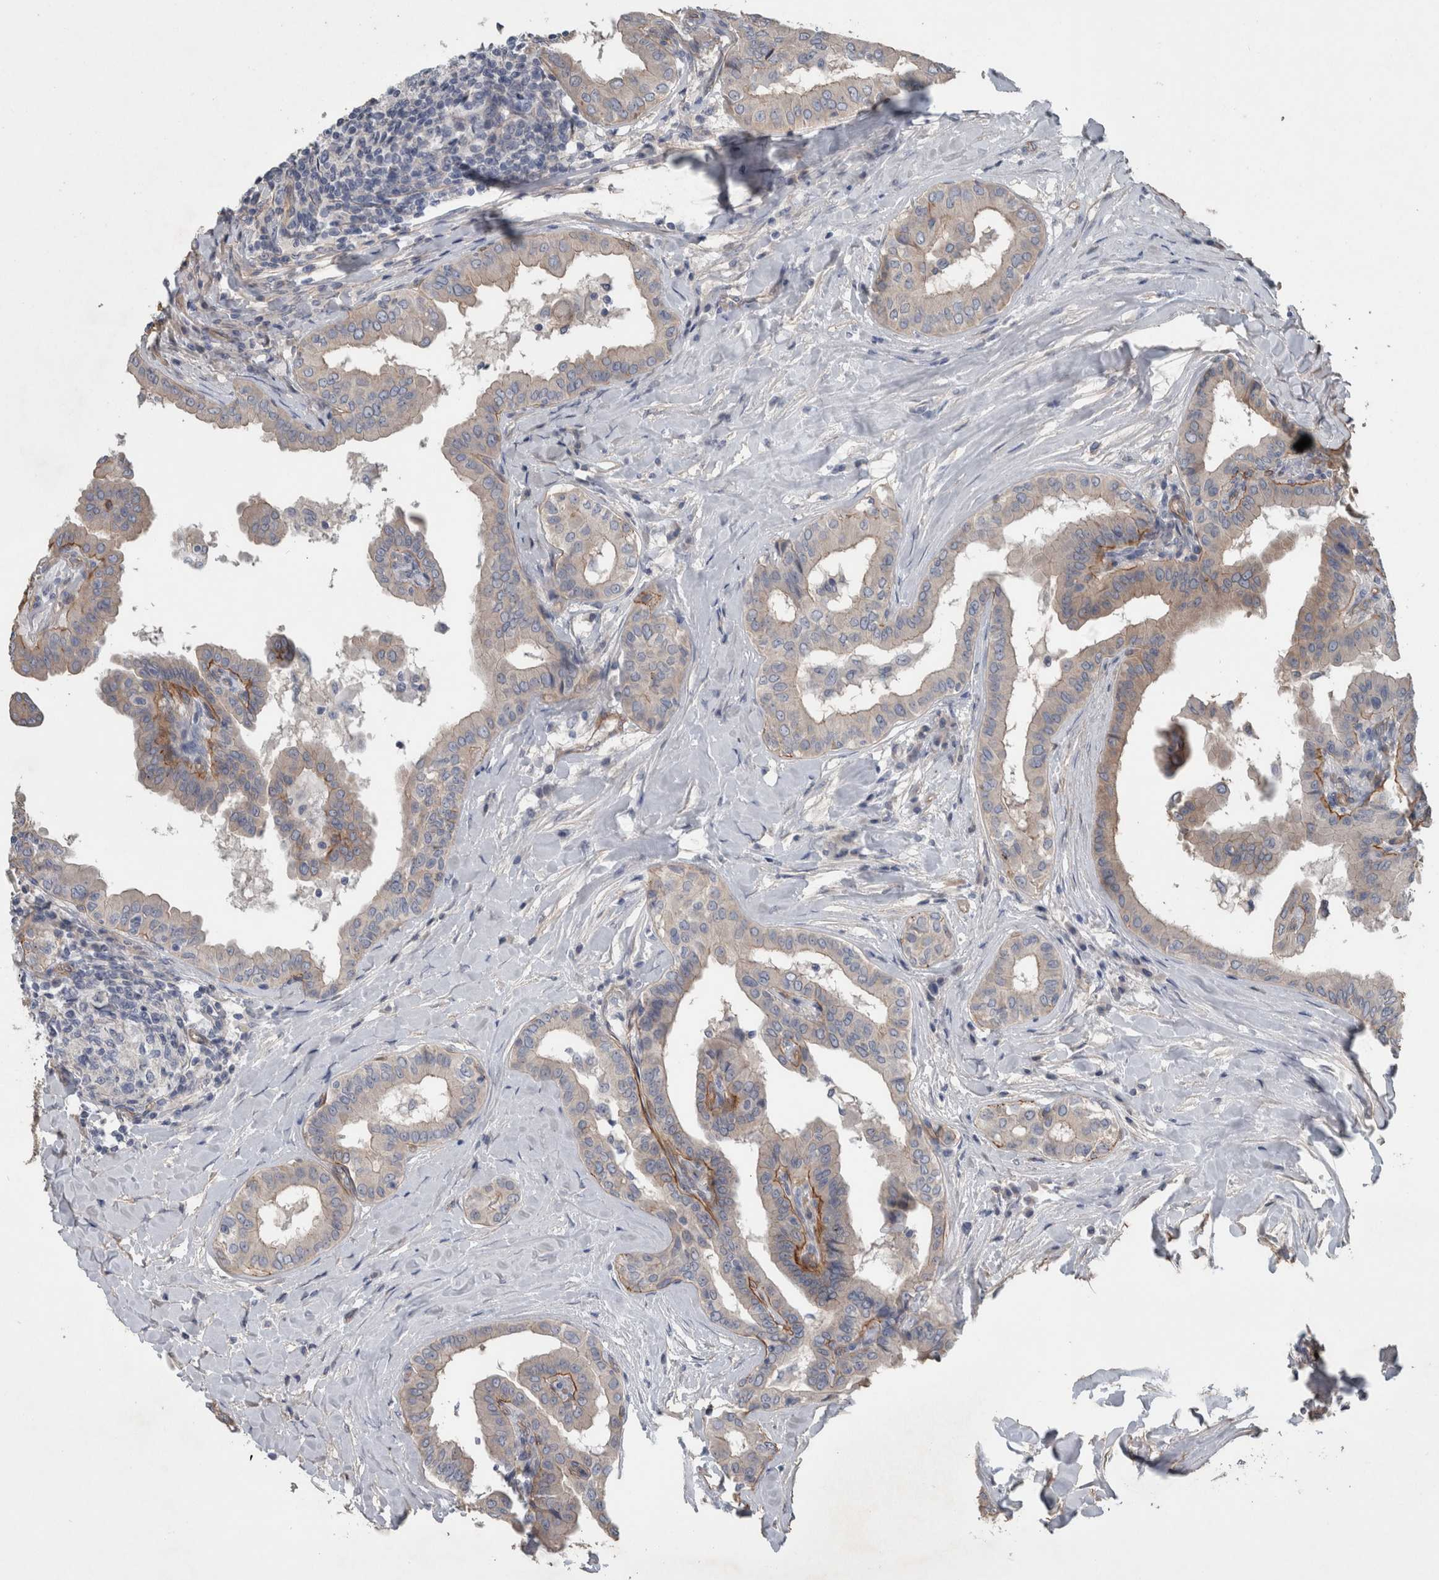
{"staining": {"intensity": "moderate", "quantity": "<25%", "location": "cytoplasmic/membranous"}, "tissue": "thyroid cancer", "cell_type": "Tumor cells", "image_type": "cancer", "snomed": [{"axis": "morphology", "description": "Papillary adenocarcinoma, NOS"}, {"axis": "topography", "description": "Thyroid gland"}], "caption": "Immunohistochemical staining of human thyroid cancer shows low levels of moderate cytoplasmic/membranous positivity in approximately <25% of tumor cells.", "gene": "BCAM", "patient": {"sex": "male", "age": 33}}